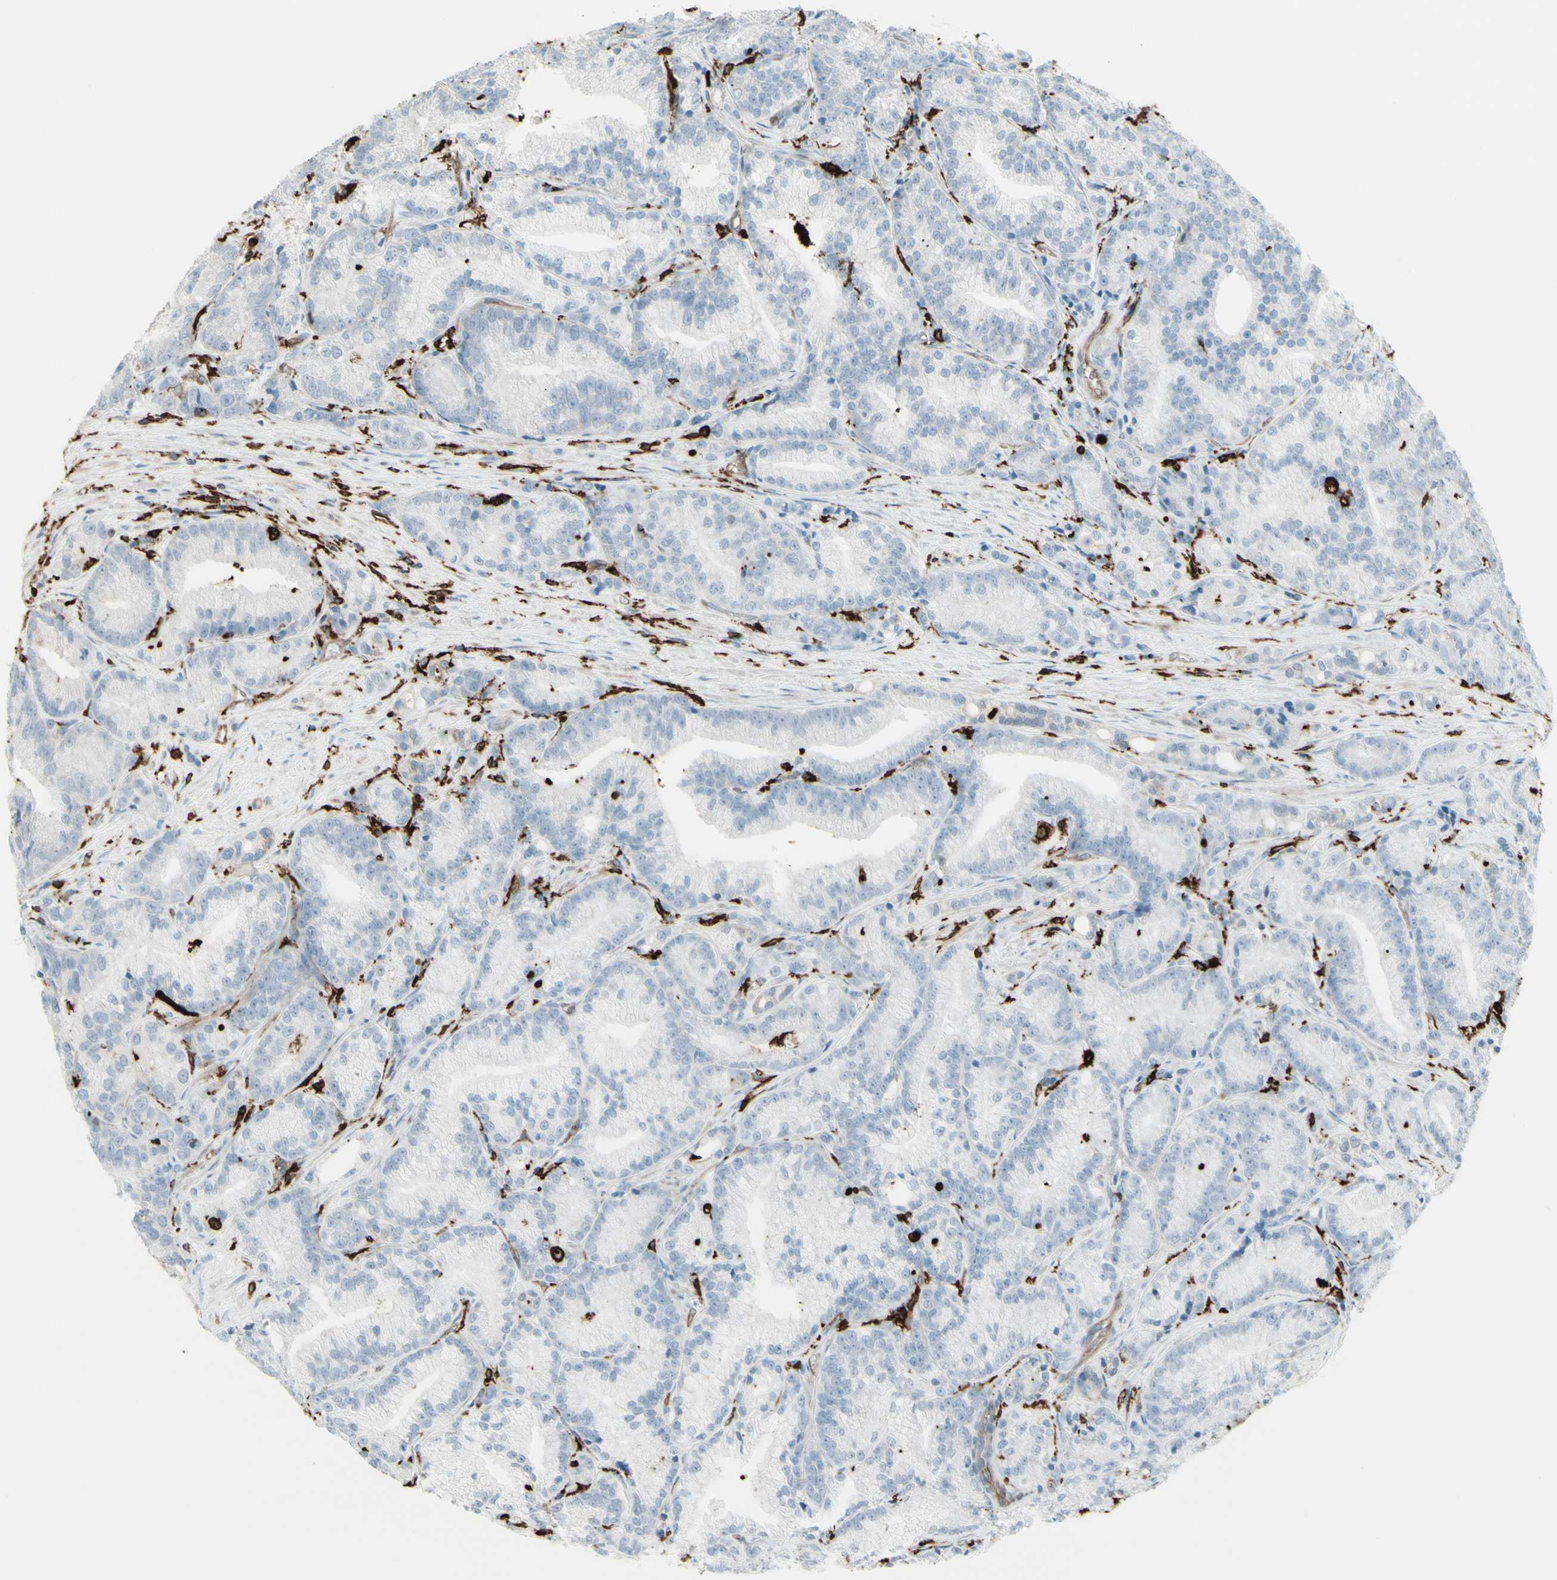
{"staining": {"intensity": "negative", "quantity": "none", "location": "none"}, "tissue": "prostate cancer", "cell_type": "Tumor cells", "image_type": "cancer", "snomed": [{"axis": "morphology", "description": "Adenocarcinoma, Low grade"}, {"axis": "topography", "description": "Prostate"}], "caption": "DAB (3,3'-diaminobenzidine) immunohistochemical staining of low-grade adenocarcinoma (prostate) displays no significant expression in tumor cells.", "gene": "HLA-DPB1", "patient": {"sex": "male", "age": 89}}